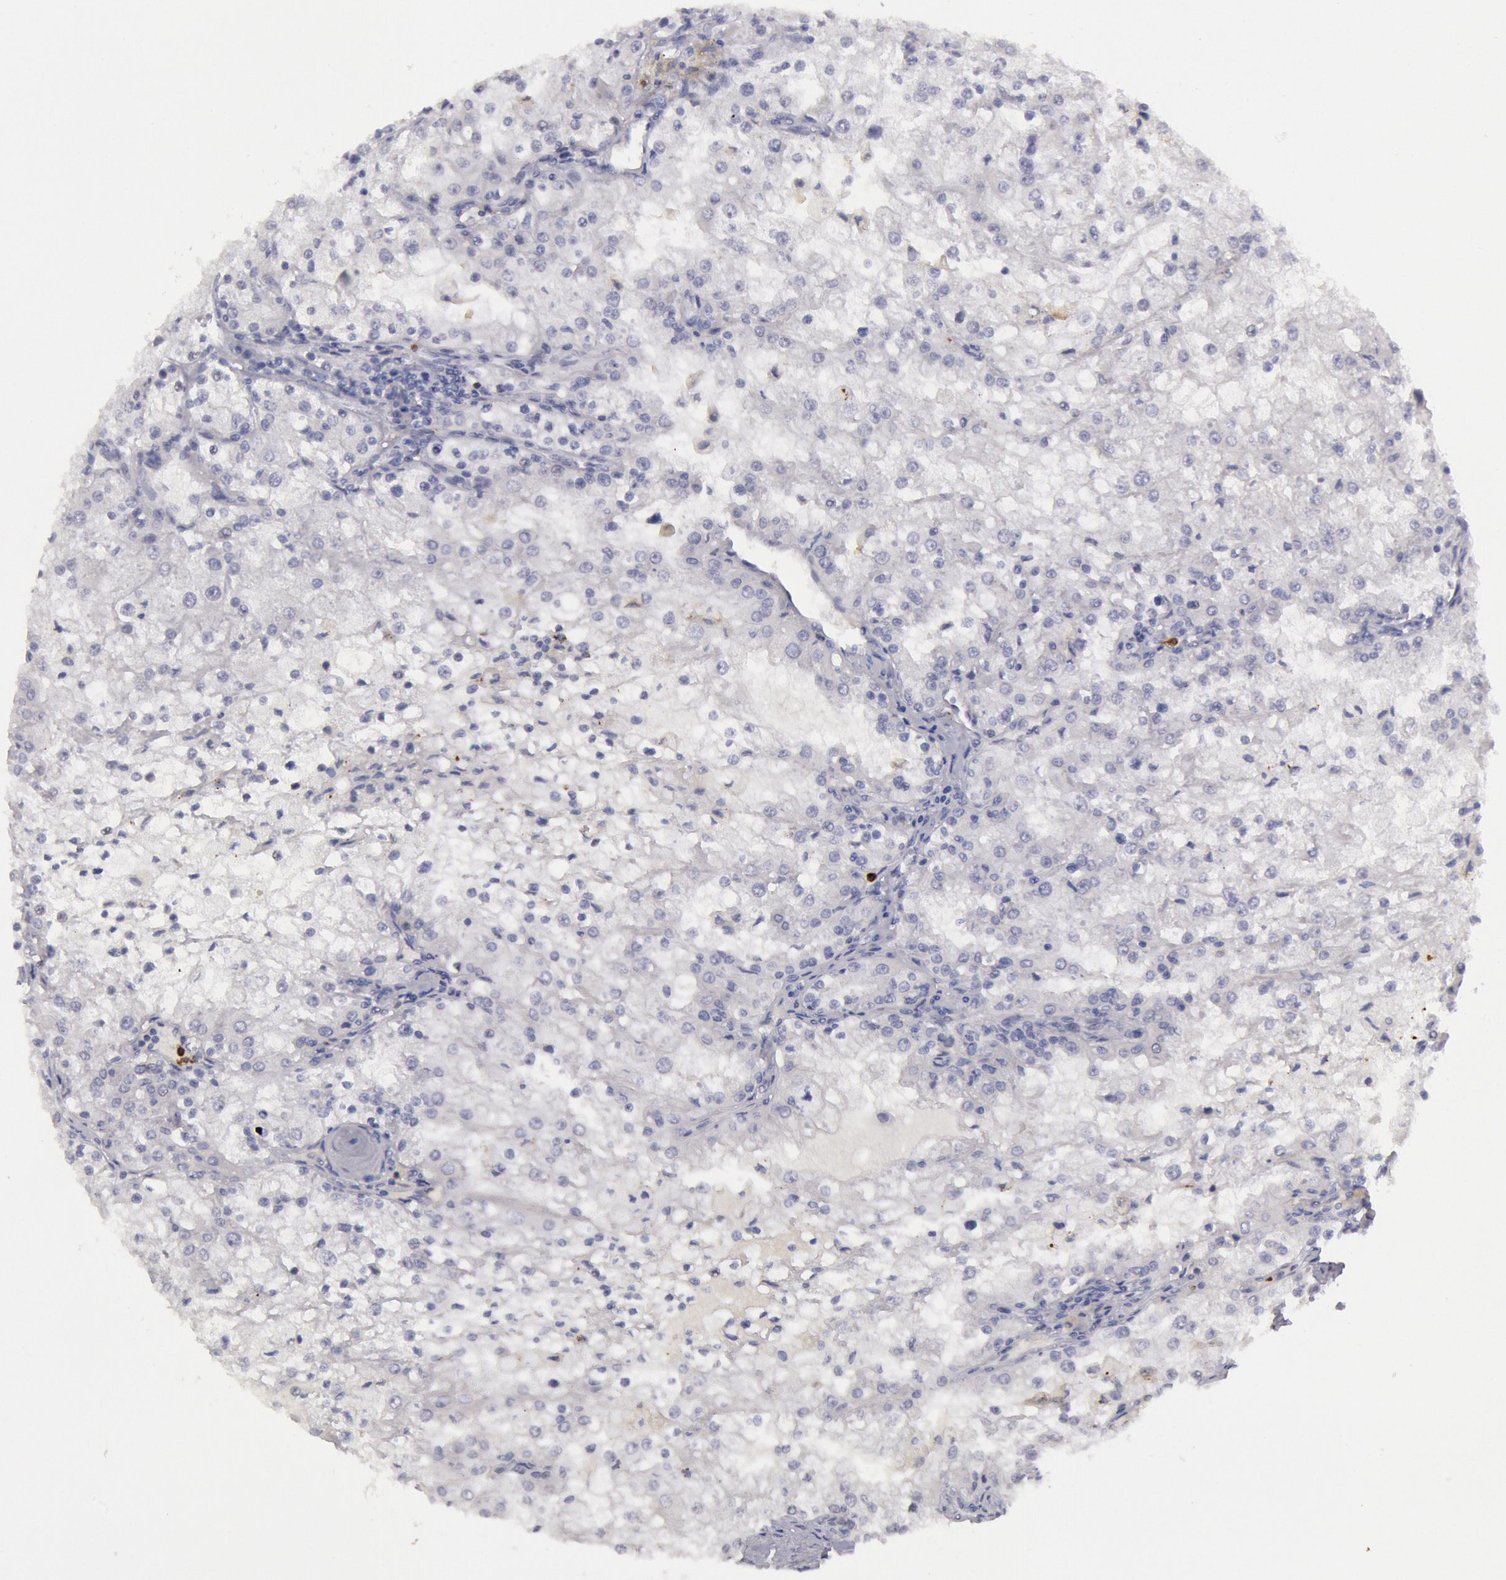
{"staining": {"intensity": "negative", "quantity": "none", "location": "none"}, "tissue": "renal cancer", "cell_type": "Tumor cells", "image_type": "cancer", "snomed": [{"axis": "morphology", "description": "Adenocarcinoma, NOS"}, {"axis": "topography", "description": "Kidney"}], "caption": "The photomicrograph exhibits no staining of tumor cells in renal adenocarcinoma. The staining is performed using DAB brown chromogen with nuclei counter-stained in using hematoxylin.", "gene": "KDM6A", "patient": {"sex": "female", "age": 74}}